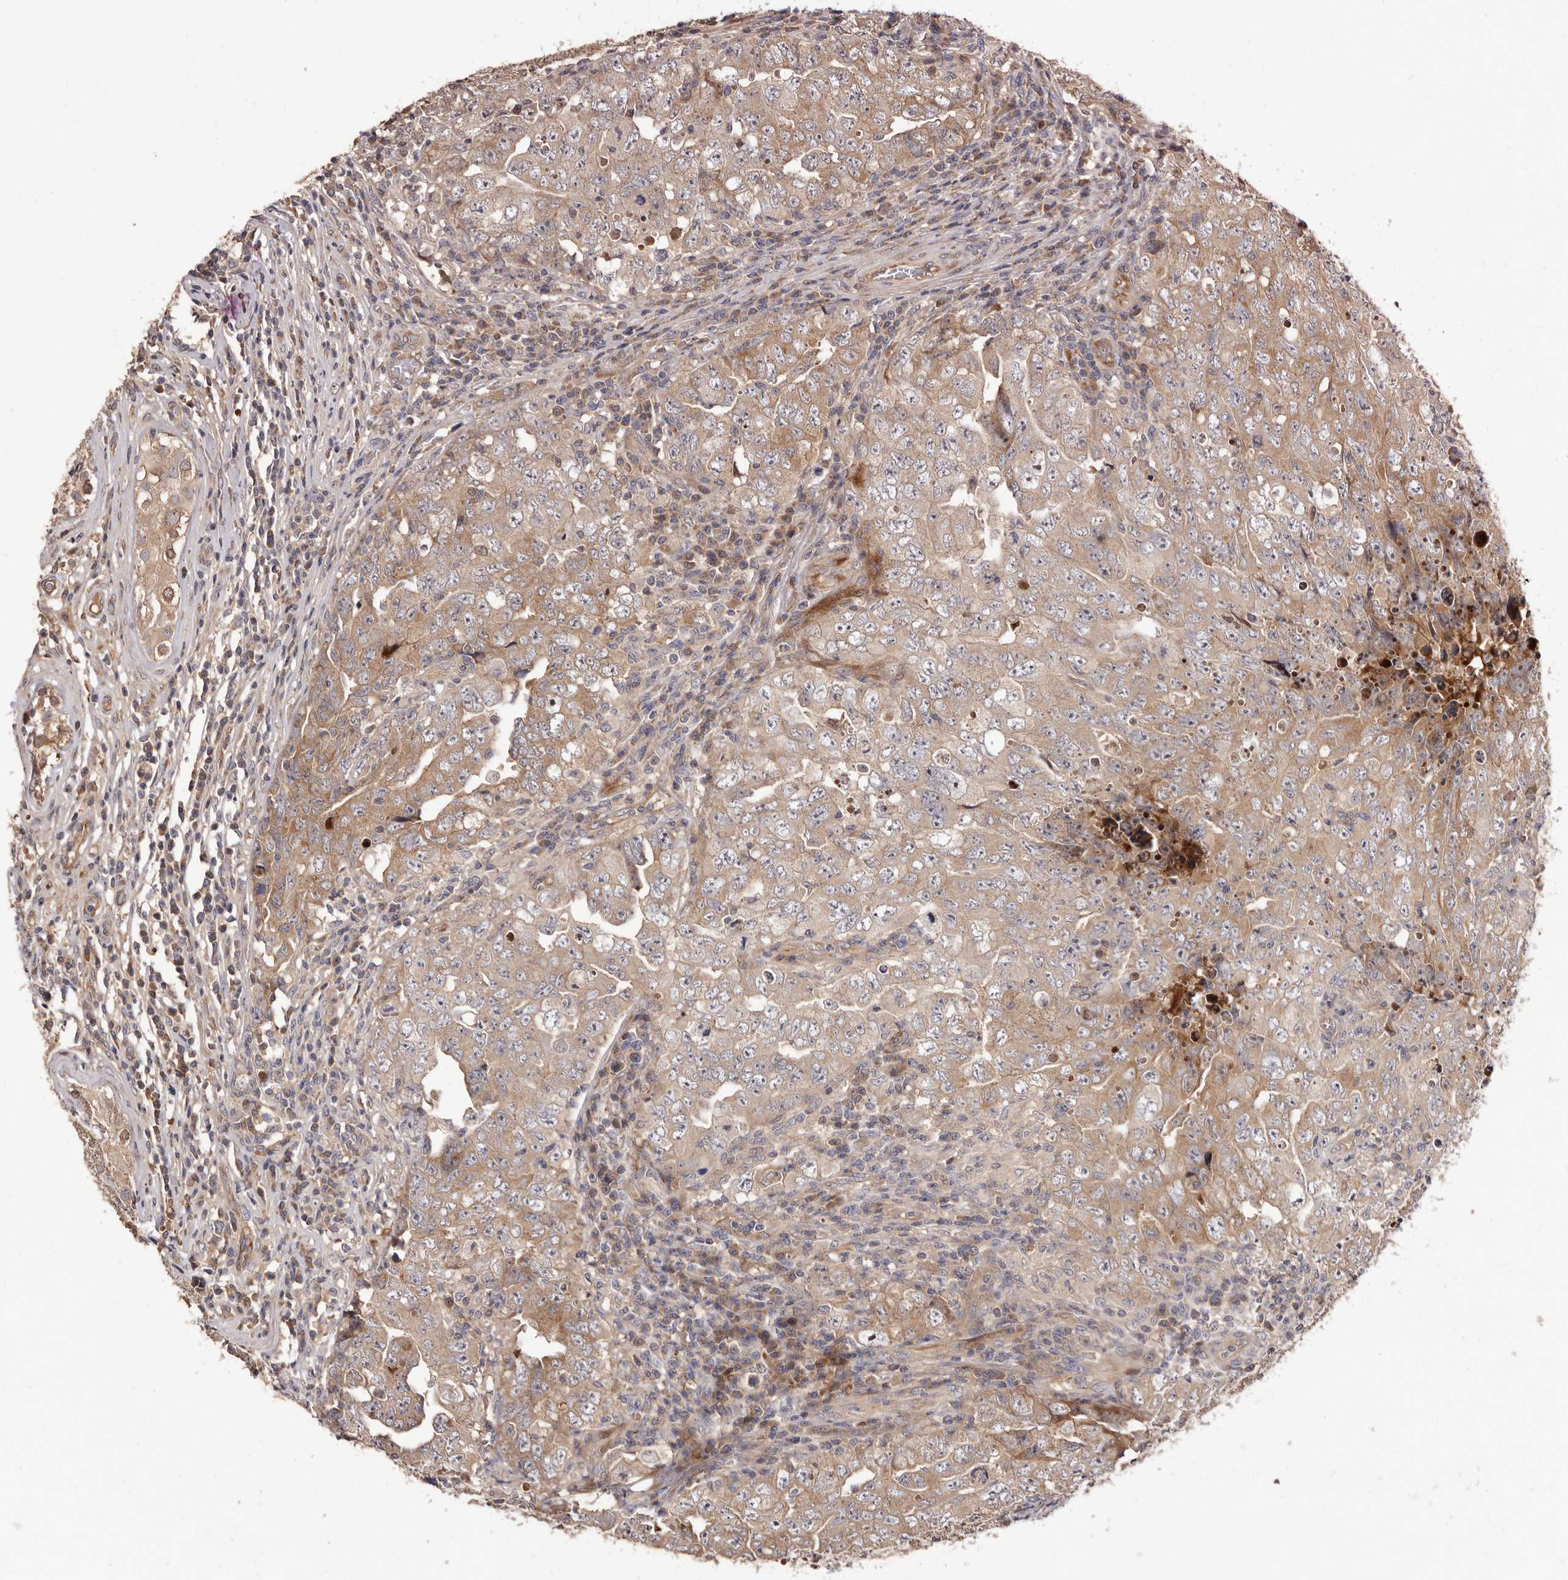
{"staining": {"intensity": "moderate", "quantity": ">75%", "location": "cytoplasmic/membranous"}, "tissue": "testis cancer", "cell_type": "Tumor cells", "image_type": "cancer", "snomed": [{"axis": "morphology", "description": "Carcinoma, Embryonal, NOS"}, {"axis": "topography", "description": "Testis"}], "caption": "Embryonal carcinoma (testis) stained for a protein shows moderate cytoplasmic/membranous positivity in tumor cells.", "gene": "DOP1A", "patient": {"sex": "male", "age": 26}}